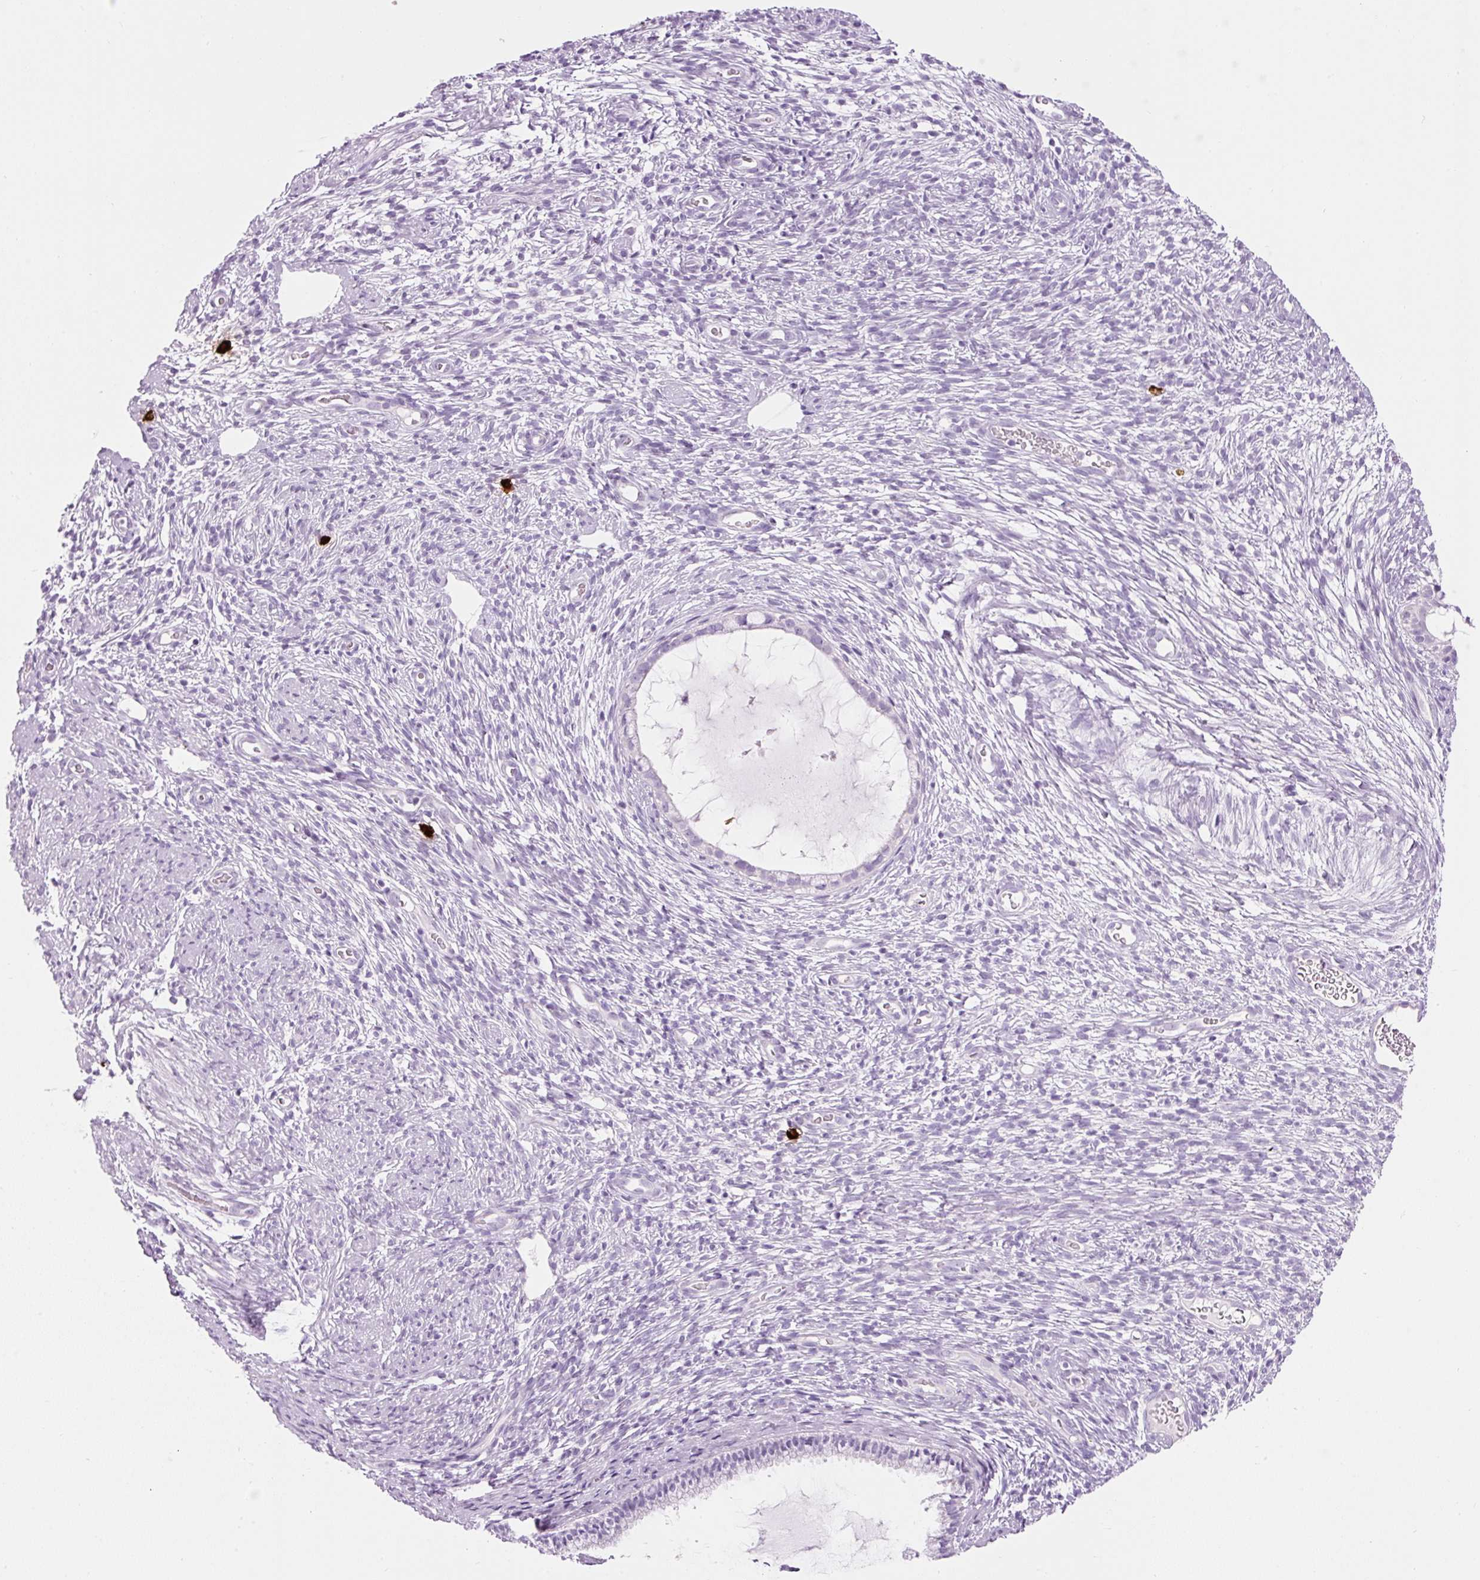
{"staining": {"intensity": "negative", "quantity": "none", "location": "none"}, "tissue": "cervix", "cell_type": "Glandular cells", "image_type": "normal", "snomed": [{"axis": "morphology", "description": "Normal tissue, NOS"}, {"axis": "topography", "description": "Cervix"}], "caption": "The immunohistochemistry (IHC) image has no significant staining in glandular cells of cervix. (DAB immunohistochemistry visualized using brightfield microscopy, high magnification).", "gene": "CMA1", "patient": {"sex": "female", "age": 76}}